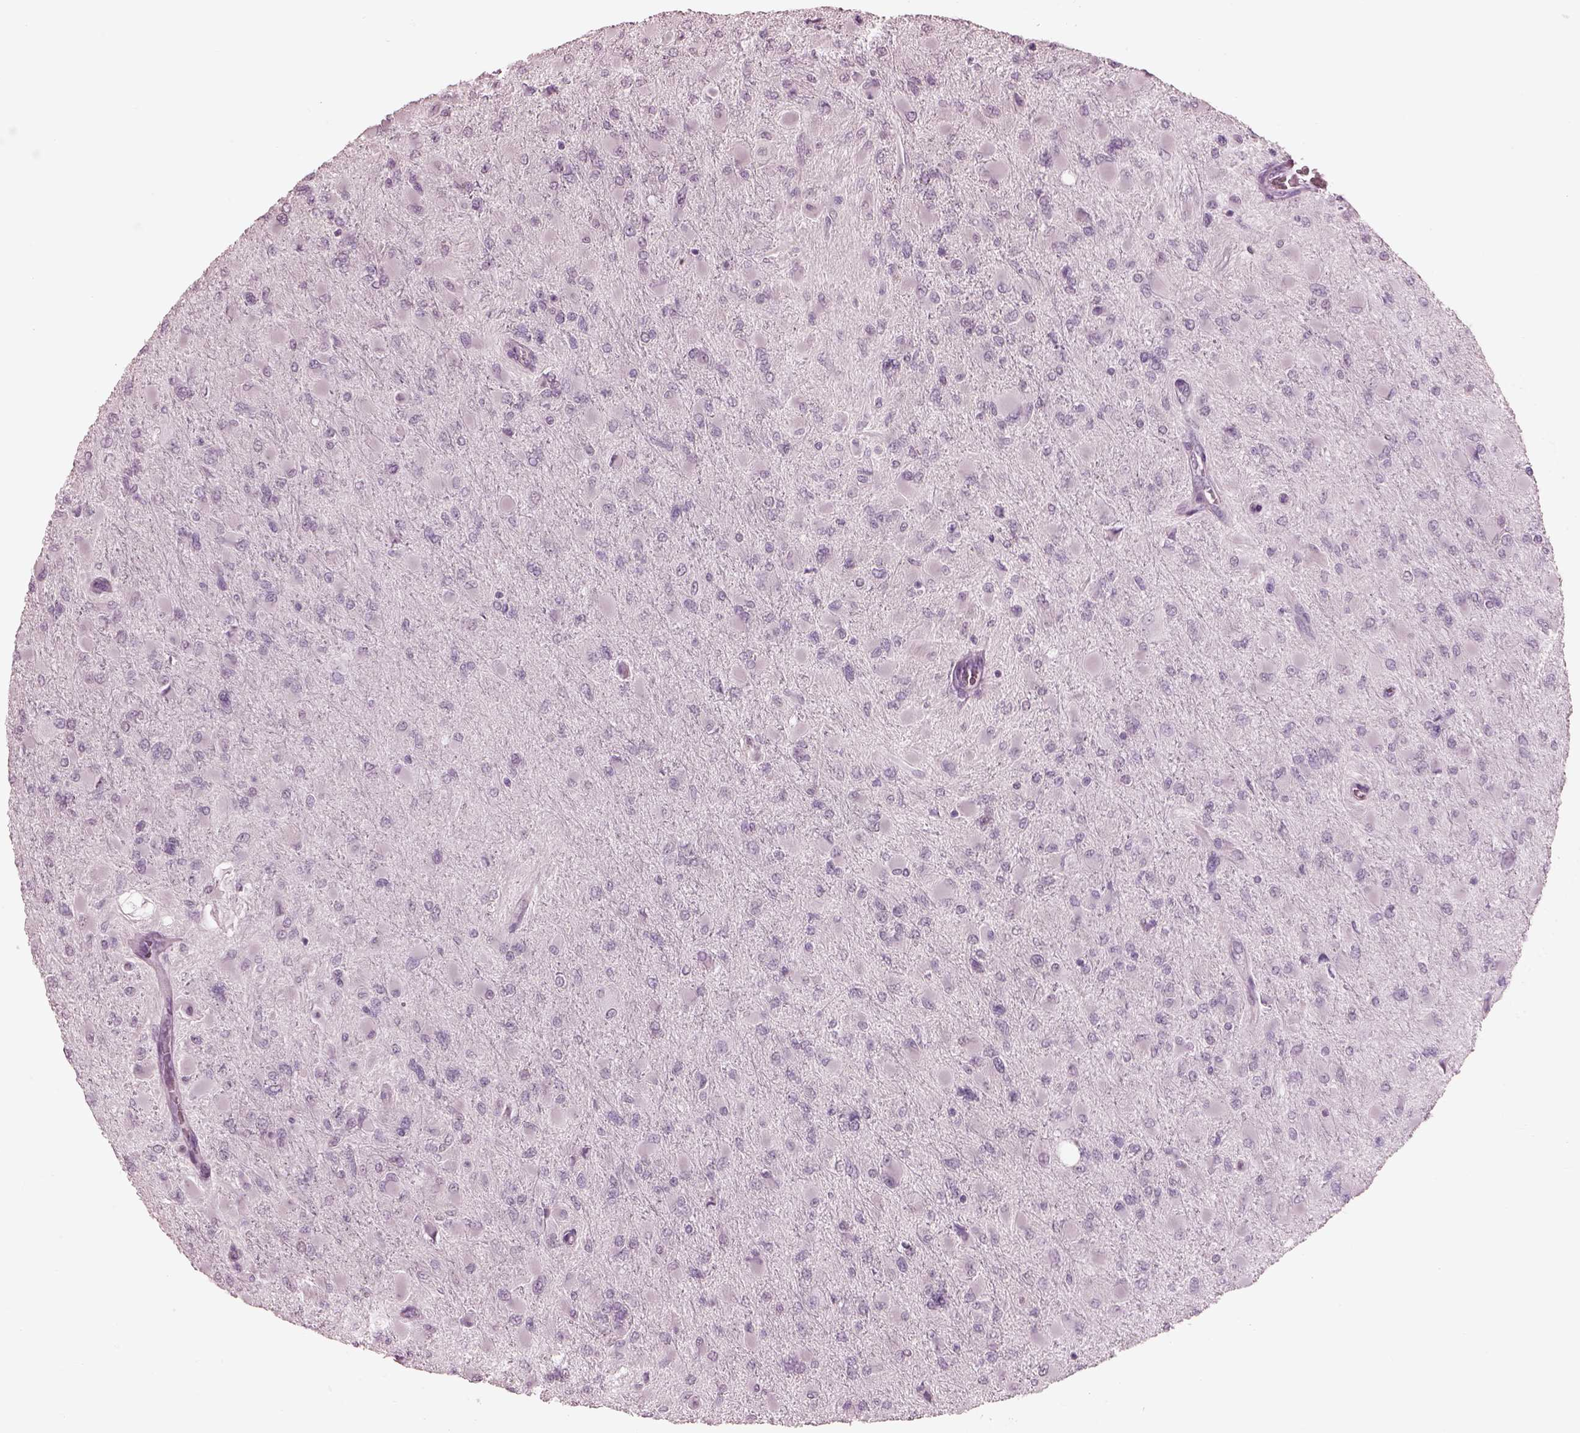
{"staining": {"intensity": "negative", "quantity": "none", "location": "none"}, "tissue": "glioma", "cell_type": "Tumor cells", "image_type": "cancer", "snomed": [{"axis": "morphology", "description": "Glioma, malignant, High grade"}, {"axis": "topography", "description": "Cerebral cortex"}], "caption": "A high-resolution photomicrograph shows immunohistochemistry staining of malignant glioma (high-grade), which demonstrates no significant expression in tumor cells.", "gene": "GARIN4", "patient": {"sex": "female", "age": 36}}